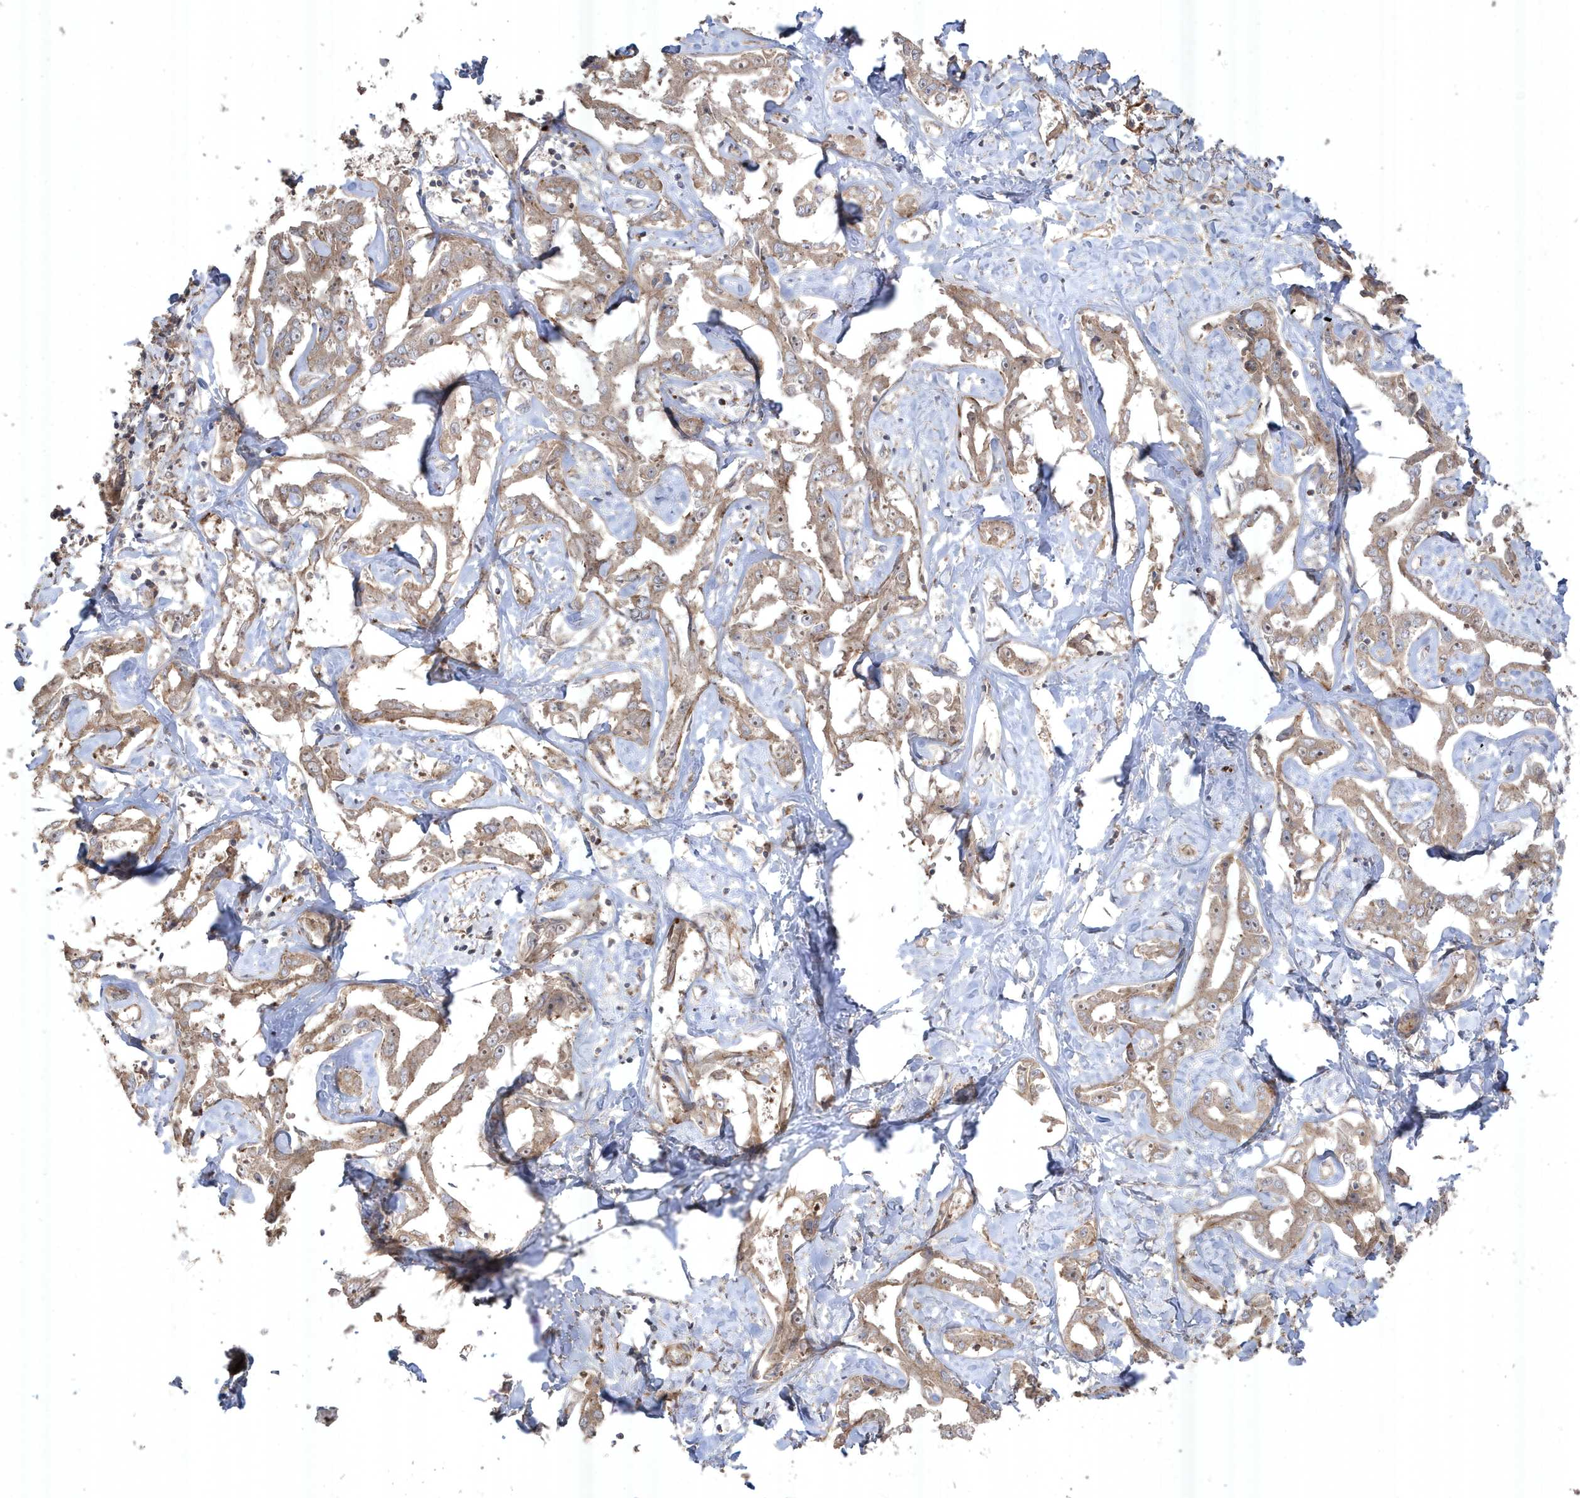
{"staining": {"intensity": "weak", "quantity": "25%-75%", "location": "cytoplasmic/membranous"}, "tissue": "liver cancer", "cell_type": "Tumor cells", "image_type": "cancer", "snomed": [{"axis": "morphology", "description": "Cholangiocarcinoma"}, {"axis": "topography", "description": "Liver"}], "caption": "Immunohistochemical staining of human liver cancer (cholangiocarcinoma) shows low levels of weak cytoplasmic/membranous protein expression in about 25%-75% of tumor cells.", "gene": "CETN3", "patient": {"sex": "male", "age": 59}}